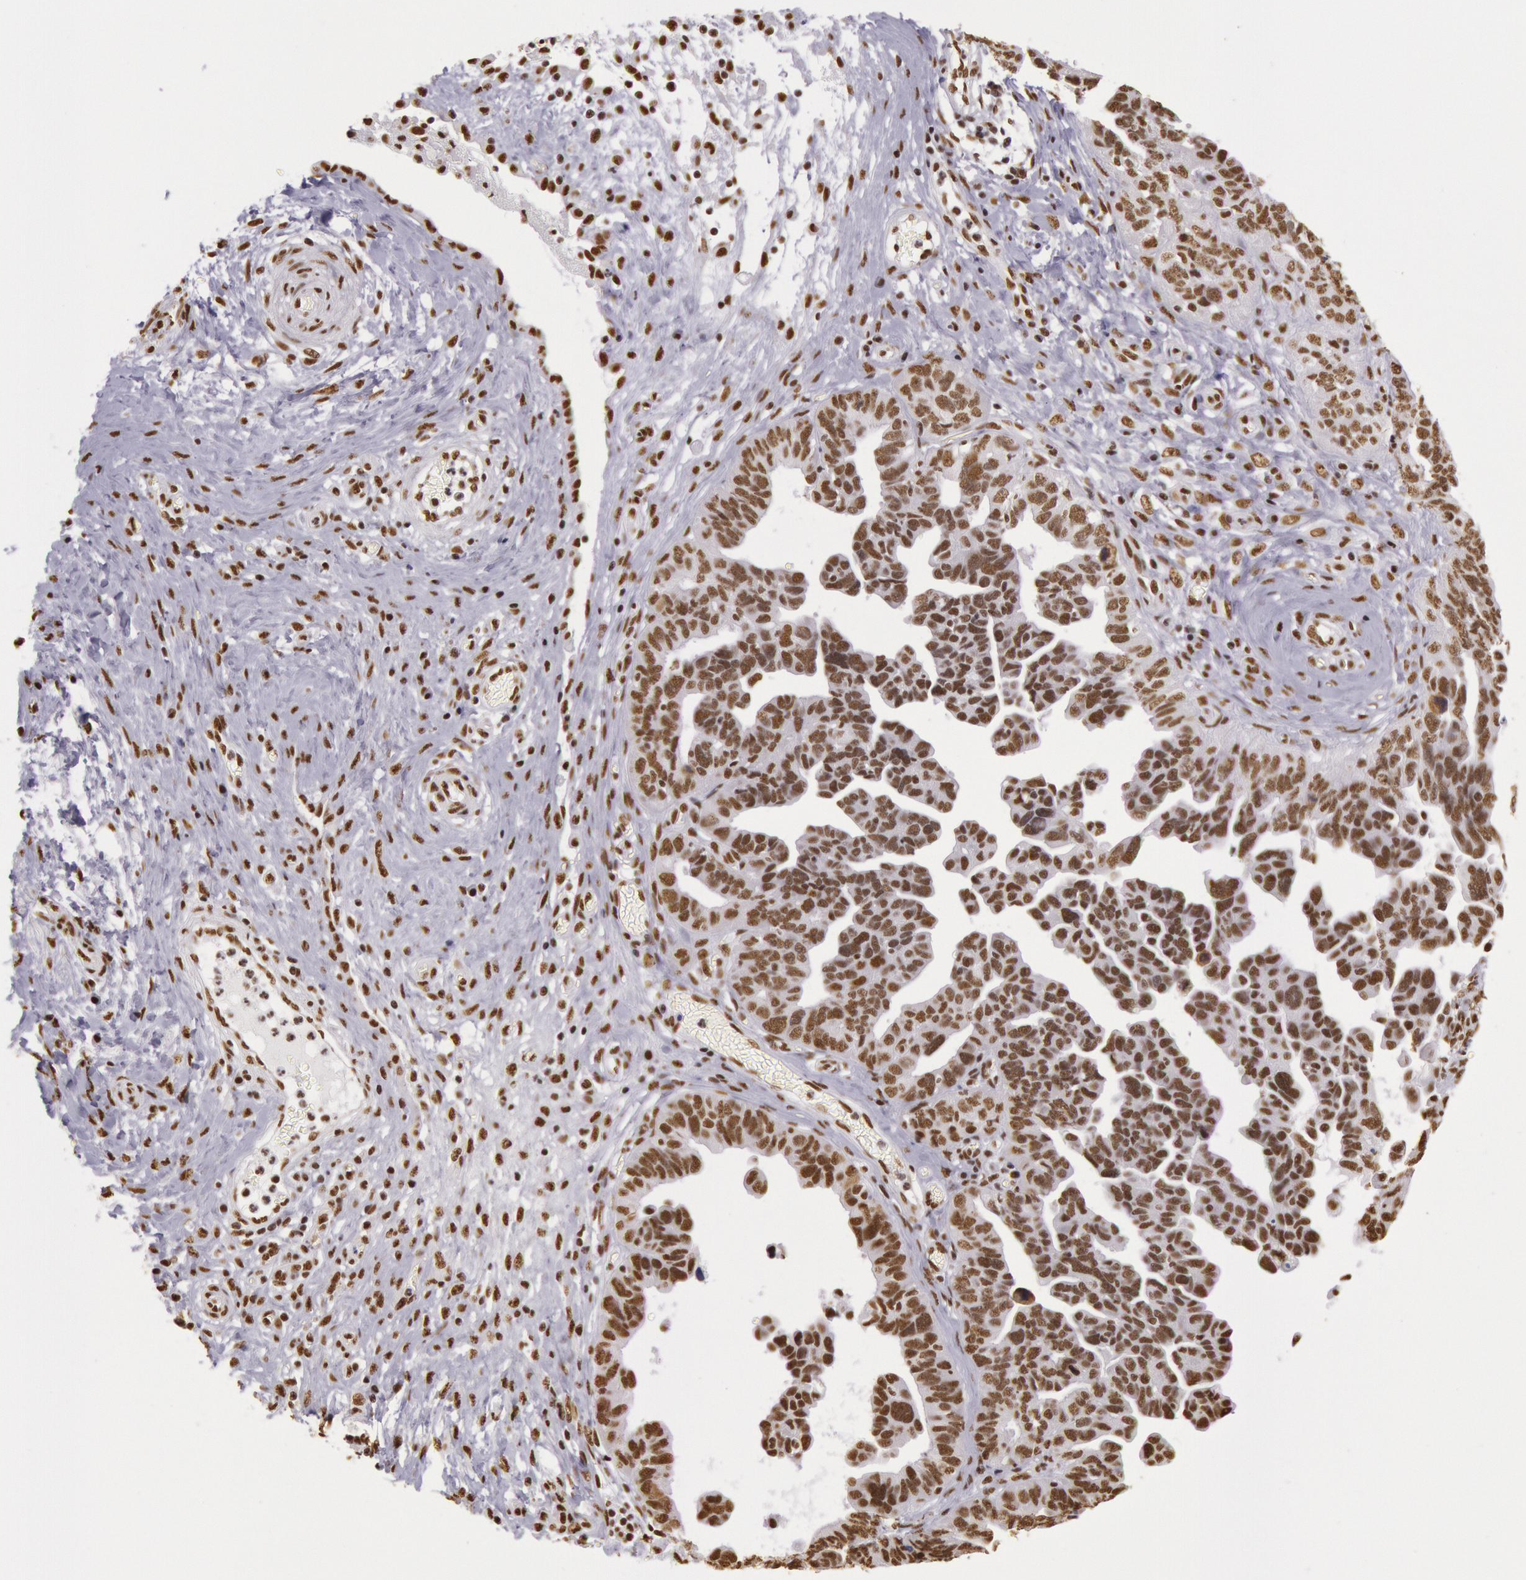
{"staining": {"intensity": "strong", "quantity": ">75%", "location": "nuclear"}, "tissue": "ovarian cancer", "cell_type": "Tumor cells", "image_type": "cancer", "snomed": [{"axis": "morphology", "description": "Cystadenocarcinoma, serous, NOS"}, {"axis": "topography", "description": "Ovary"}], "caption": "Brown immunohistochemical staining in human serous cystadenocarcinoma (ovarian) shows strong nuclear expression in about >75% of tumor cells.", "gene": "HNRNPH2", "patient": {"sex": "female", "age": 64}}